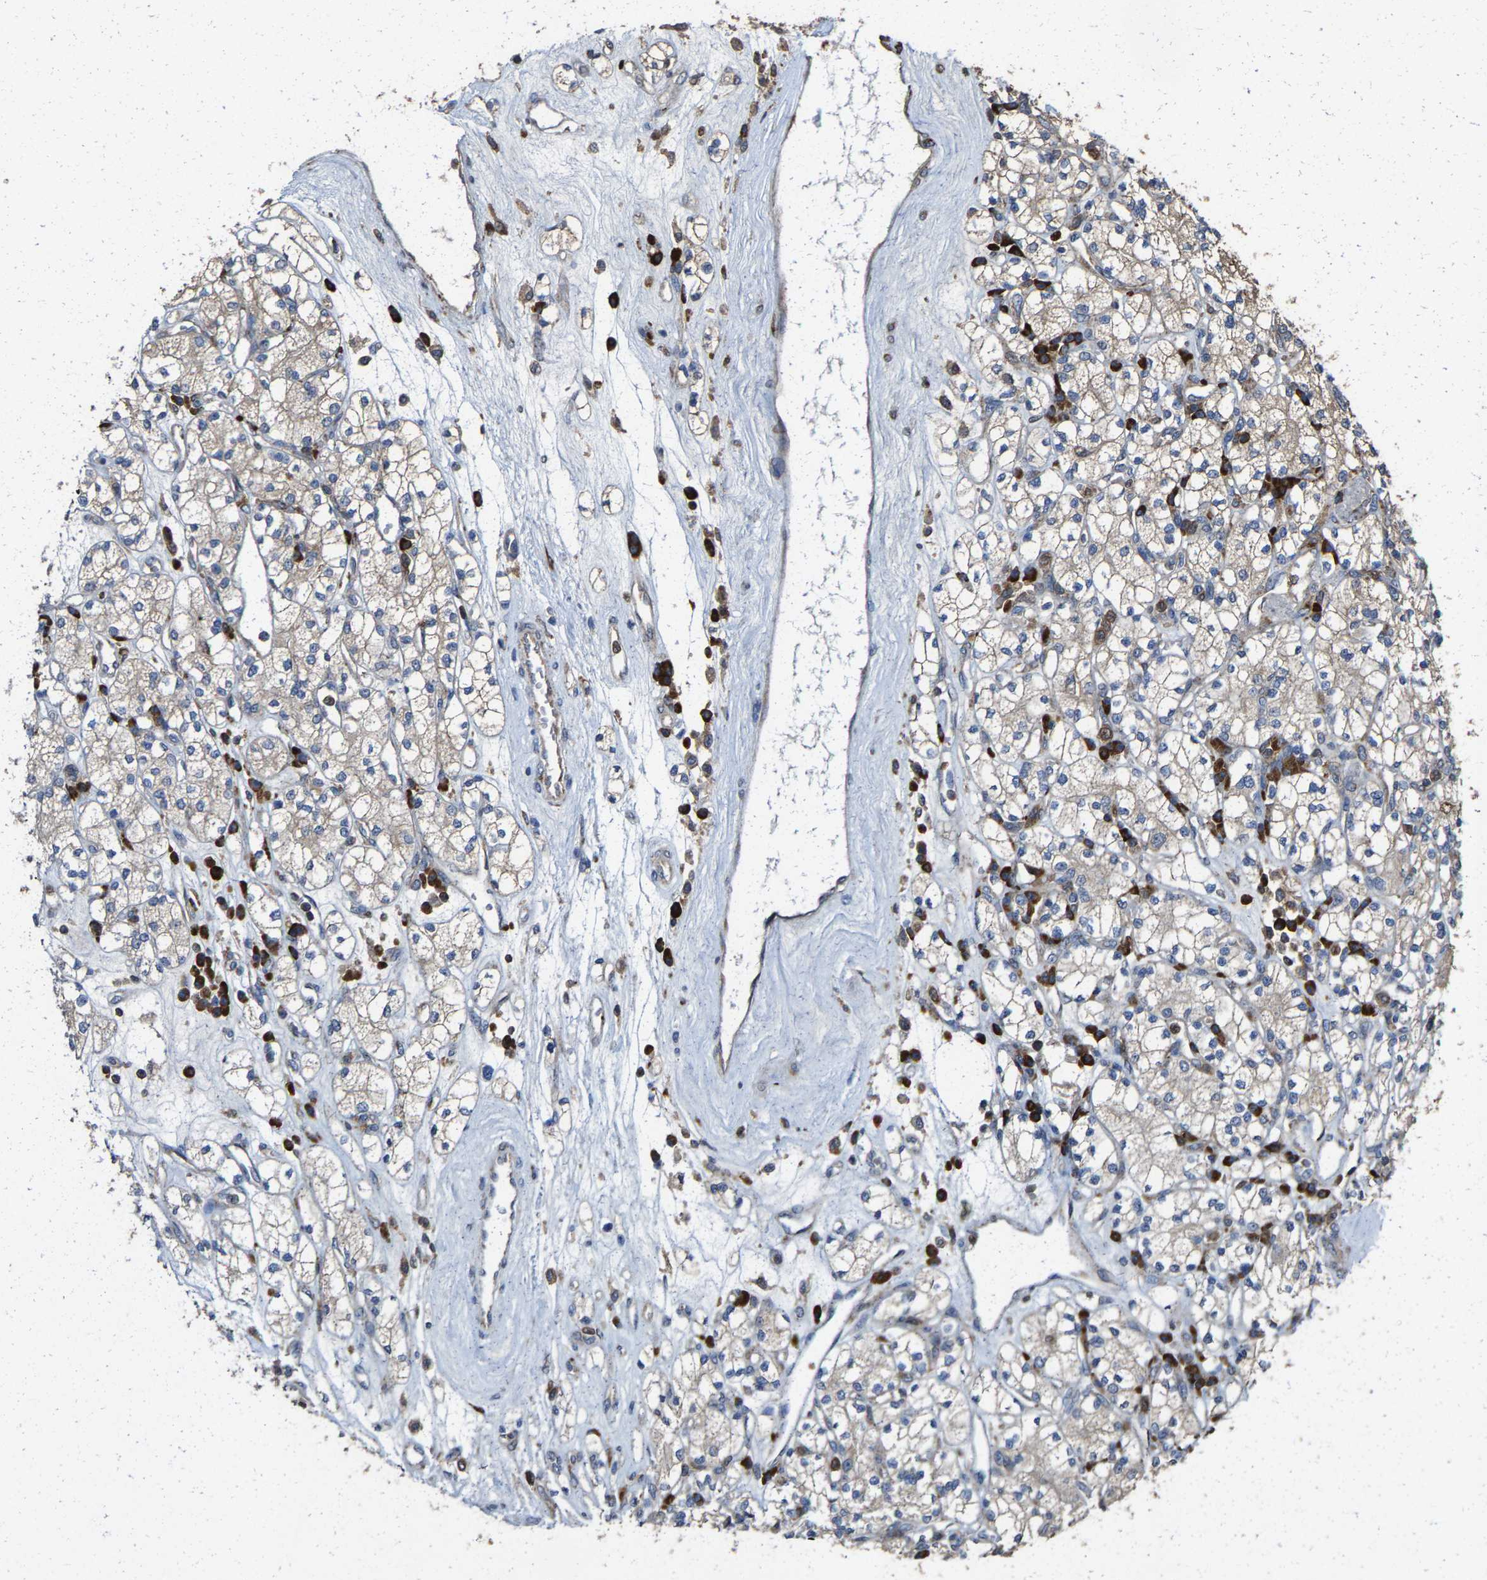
{"staining": {"intensity": "weak", "quantity": "<25%", "location": "cytoplasmic/membranous"}, "tissue": "renal cancer", "cell_type": "Tumor cells", "image_type": "cancer", "snomed": [{"axis": "morphology", "description": "Adenocarcinoma, NOS"}, {"axis": "topography", "description": "Kidney"}], "caption": "This is an immunohistochemistry image of adenocarcinoma (renal). There is no positivity in tumor cells.", "gene": "FGD3", "patient": {"sex": "male", "age": 77}}